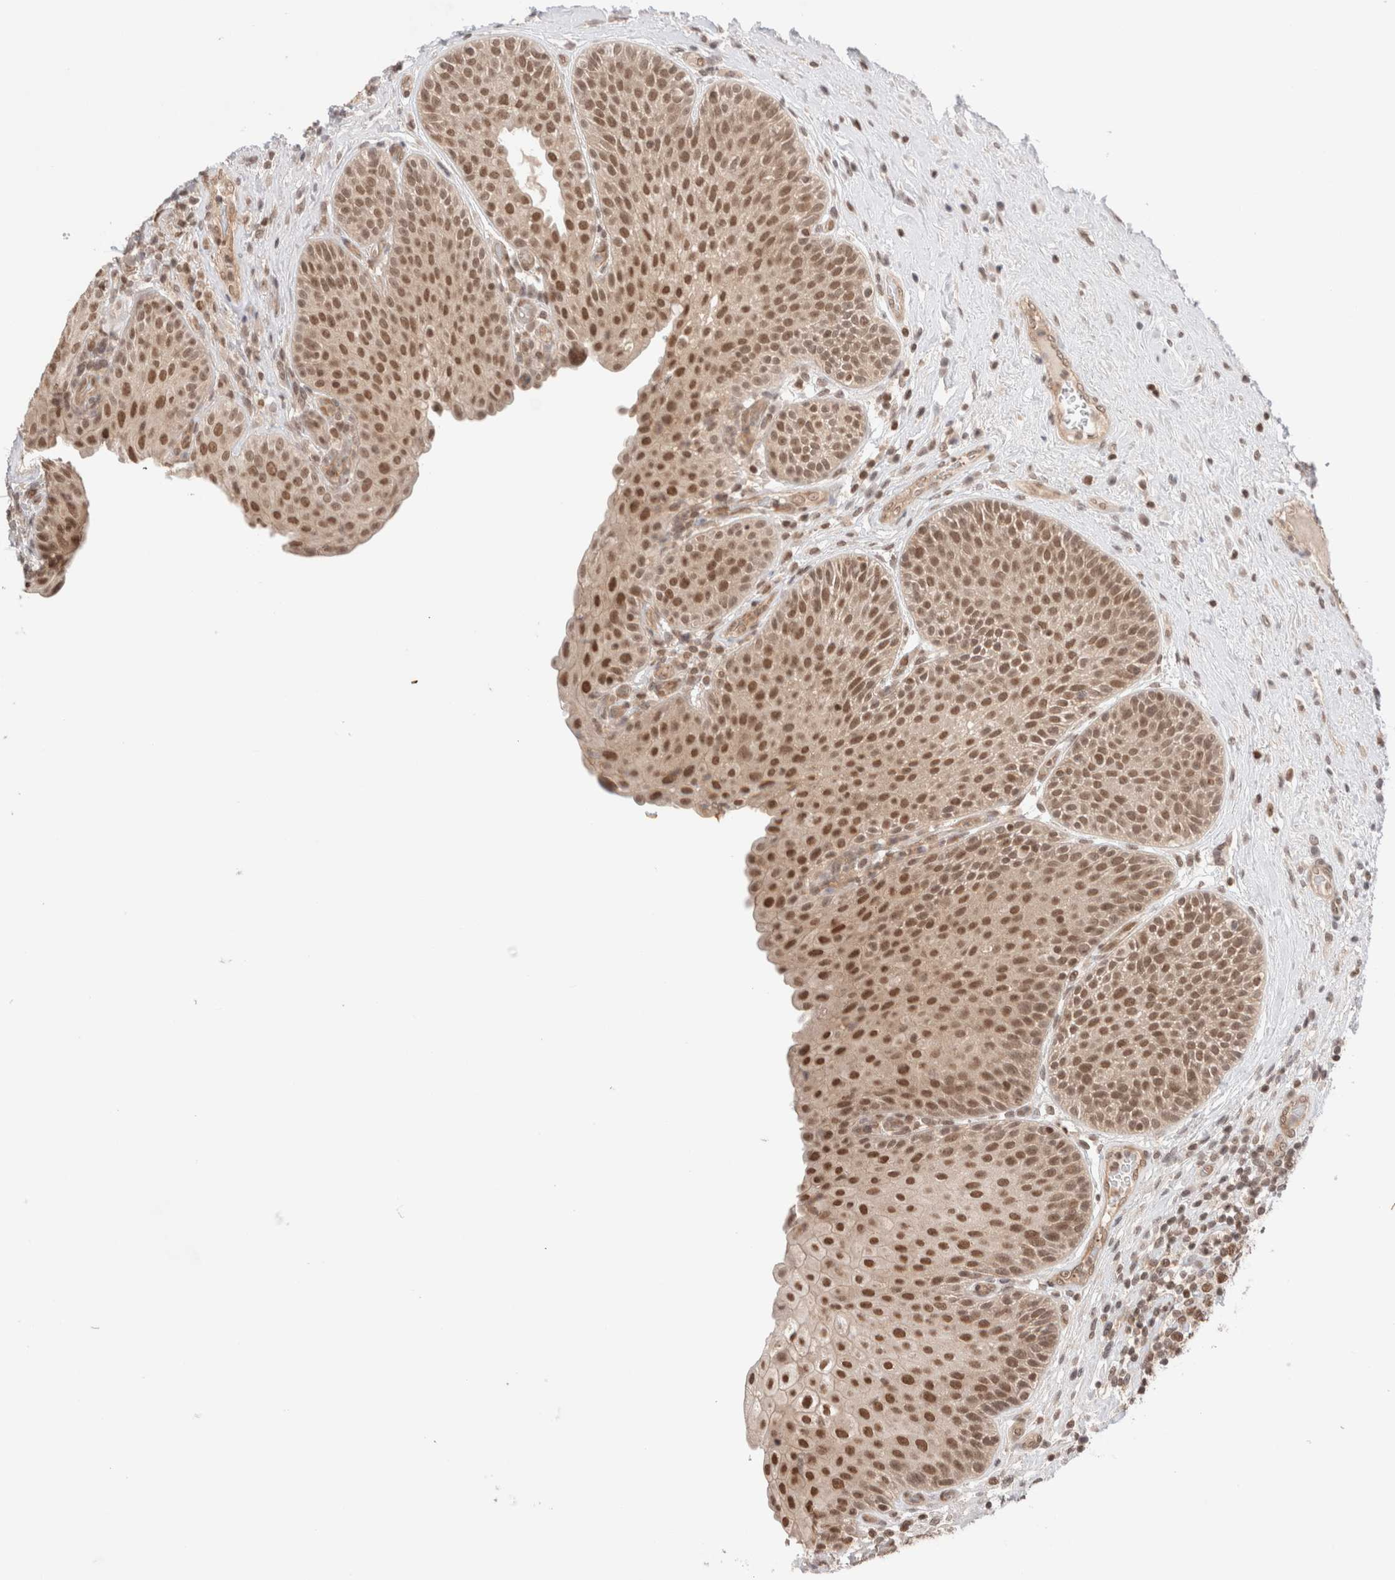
{"staining": {"intensity": "strong", "quantity": ">75%", "location": "nuclear"}, "tissue": "urinary bladder", "cell_type": "Urothelial cells", "image_type": "normal", "snomed": [{"axis": "morphology", "description": "Normal tissue, NOS"}, {"axis": "topography", "description": "Urinary bladder"}], "caption": "Urothelial cells exhibit strong nuclear positivity in approximately >75% of cells in unremarkable urinary bladder. Nuclei are stained in blue.", "gene": "GATAD2A", "patient": {"sex": "female", "age": 62}}